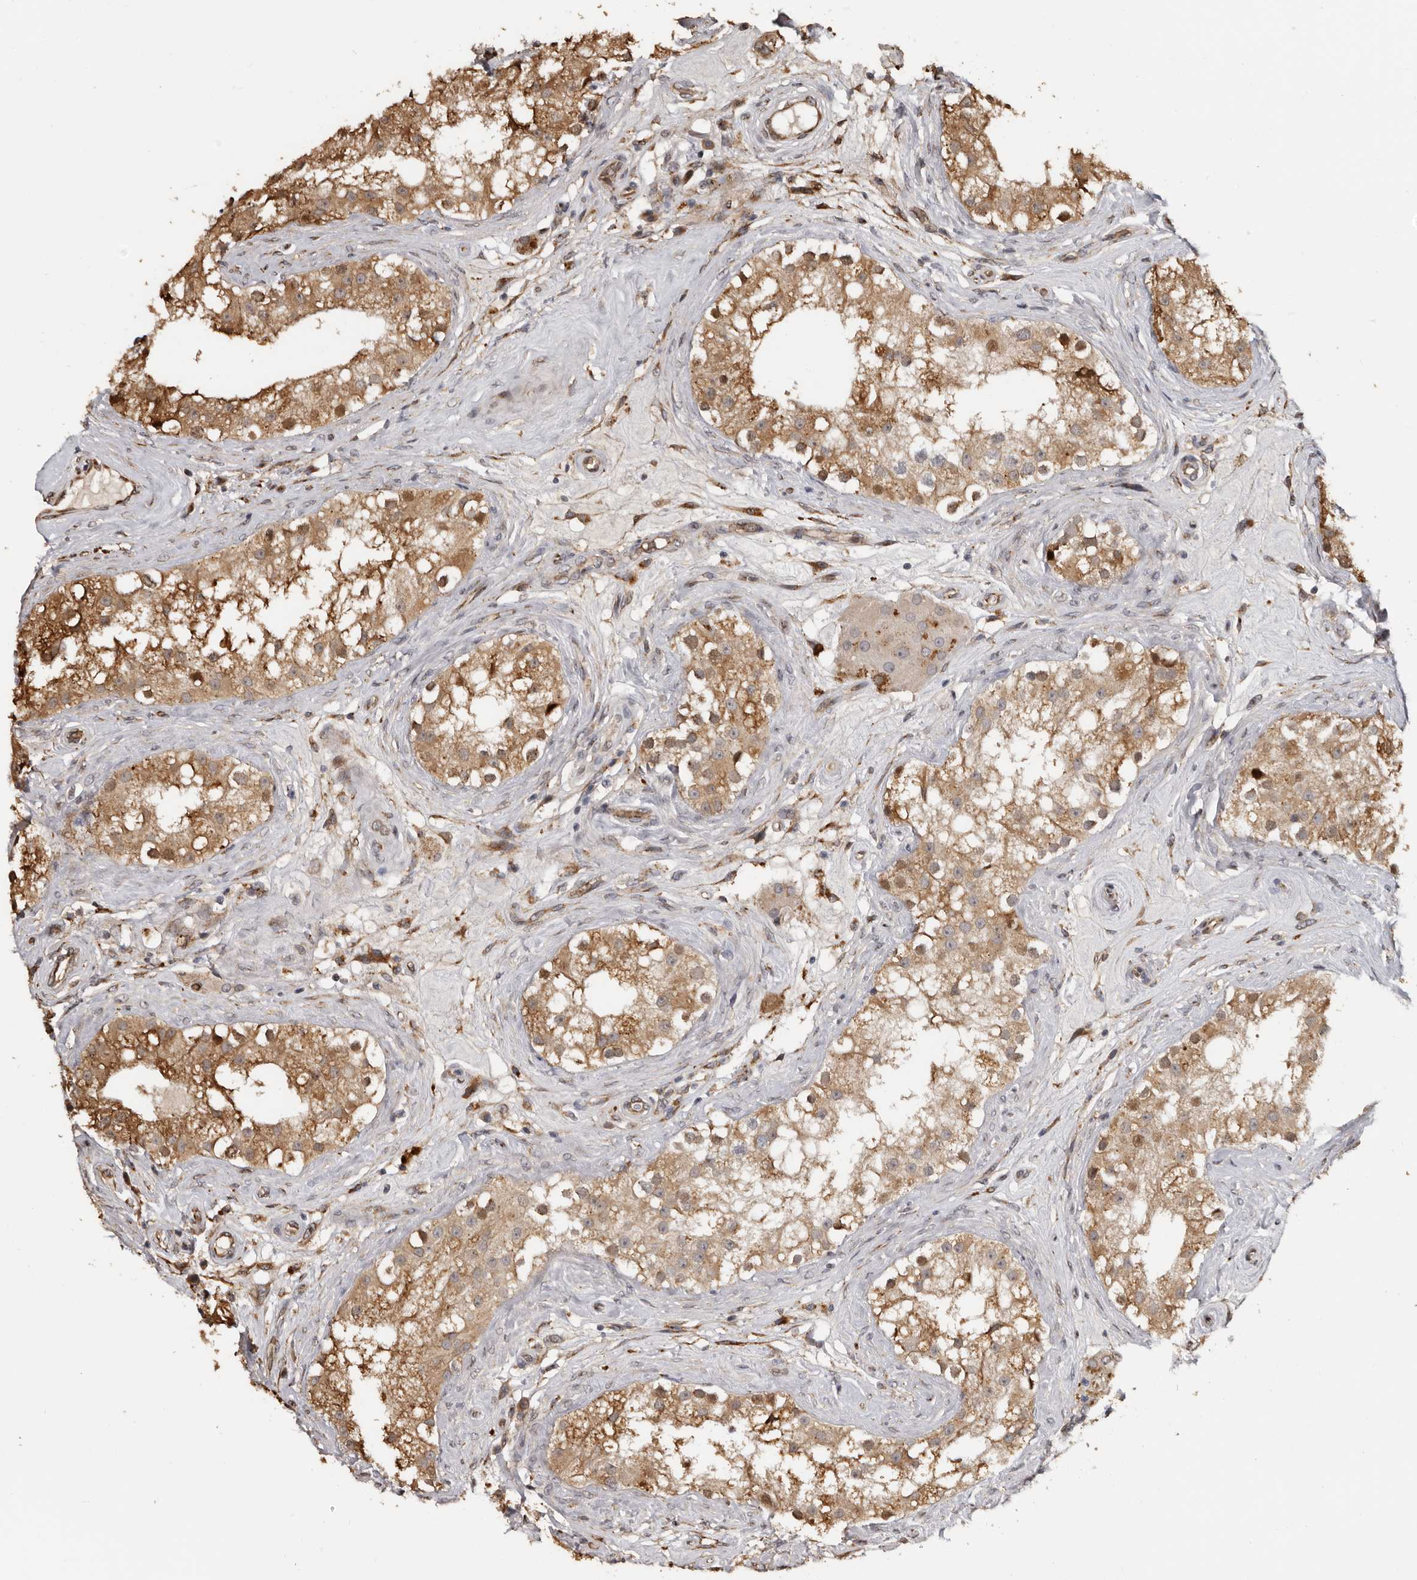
{"staining": {"intensity": "moderate", "quantity": ">75%", "location": "cytoplasmic/membranous"}, "tissue": "testis", "cell_type": "Cells in seminiferous ducts", "image_type": "normal", "snomed": [{"axis": "morphology", "description": "Normal tissue, NOS"}, {"axis": "topography", "description": "Testis"}], "caption": "Protein expression analysis of unremarkable human testis reveals moderate cytoplasmic/membranous expression in approximately >75% of cells in seminiferous ducts. (Stains: DAB in brown, nuclei in blue, Microscopy: brightfield microscopy at high magnification).", "gene": "ENTREP1", "patient": {"sex": "male", "age": 84}}